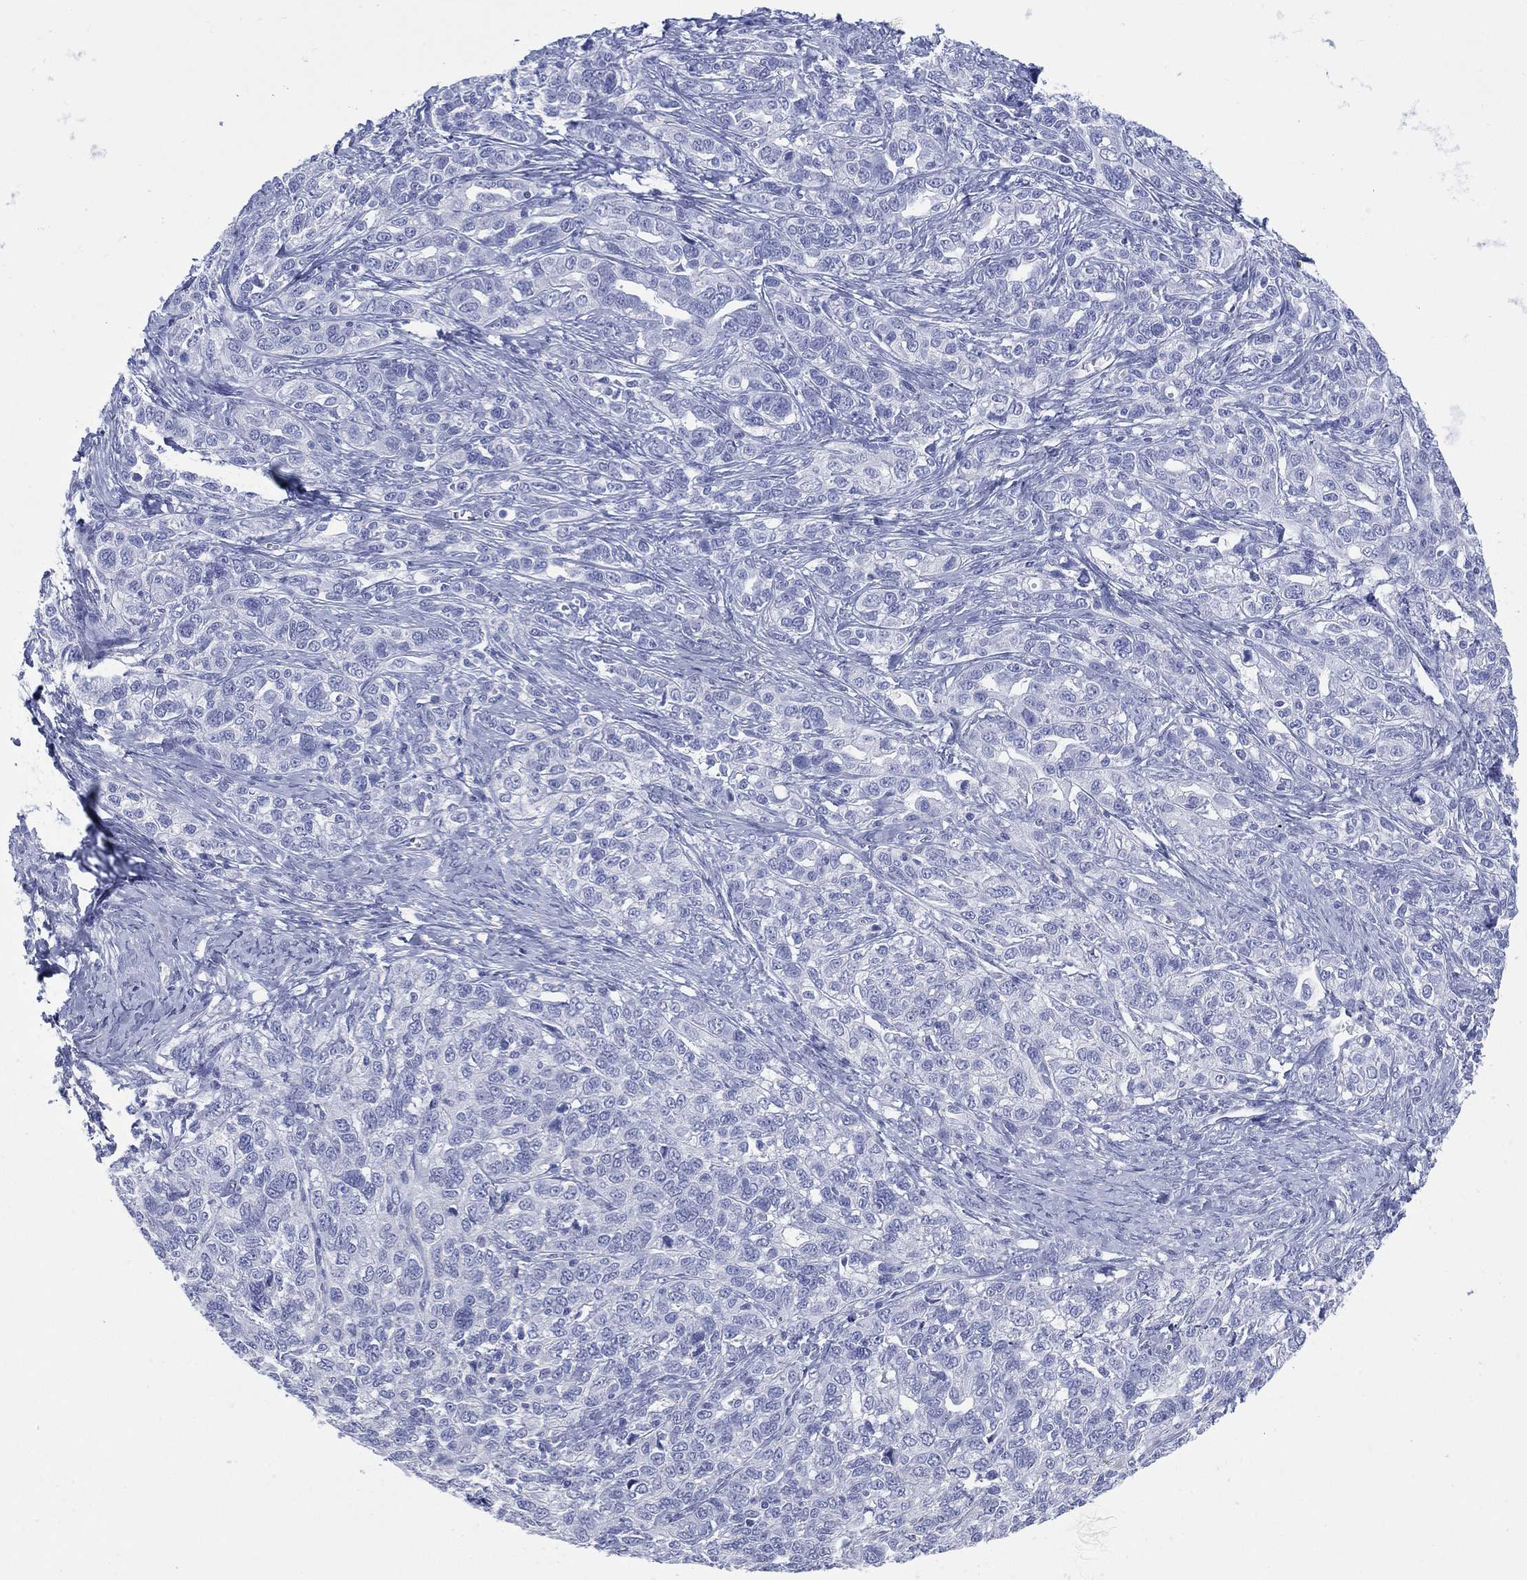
{"staining": {"intensity": "negative", "quantity": "none", "location": "none"}, "tissue": "ovarian cancer", "cell_type": "Tumor cells", "image_type": "cancer", "snomed": [{"axis": "morphology", "description": "Cystadenocarcinoma, serous, NOS"}, {"axis": "topography", "description": "Ovary"}], "caption": "Tumor cells are negative for brown protein staining in serous cystadenocarcinoma (ovarian).", "gene": "LRRD1", "patient": {"sex": "female", "age": 71}}